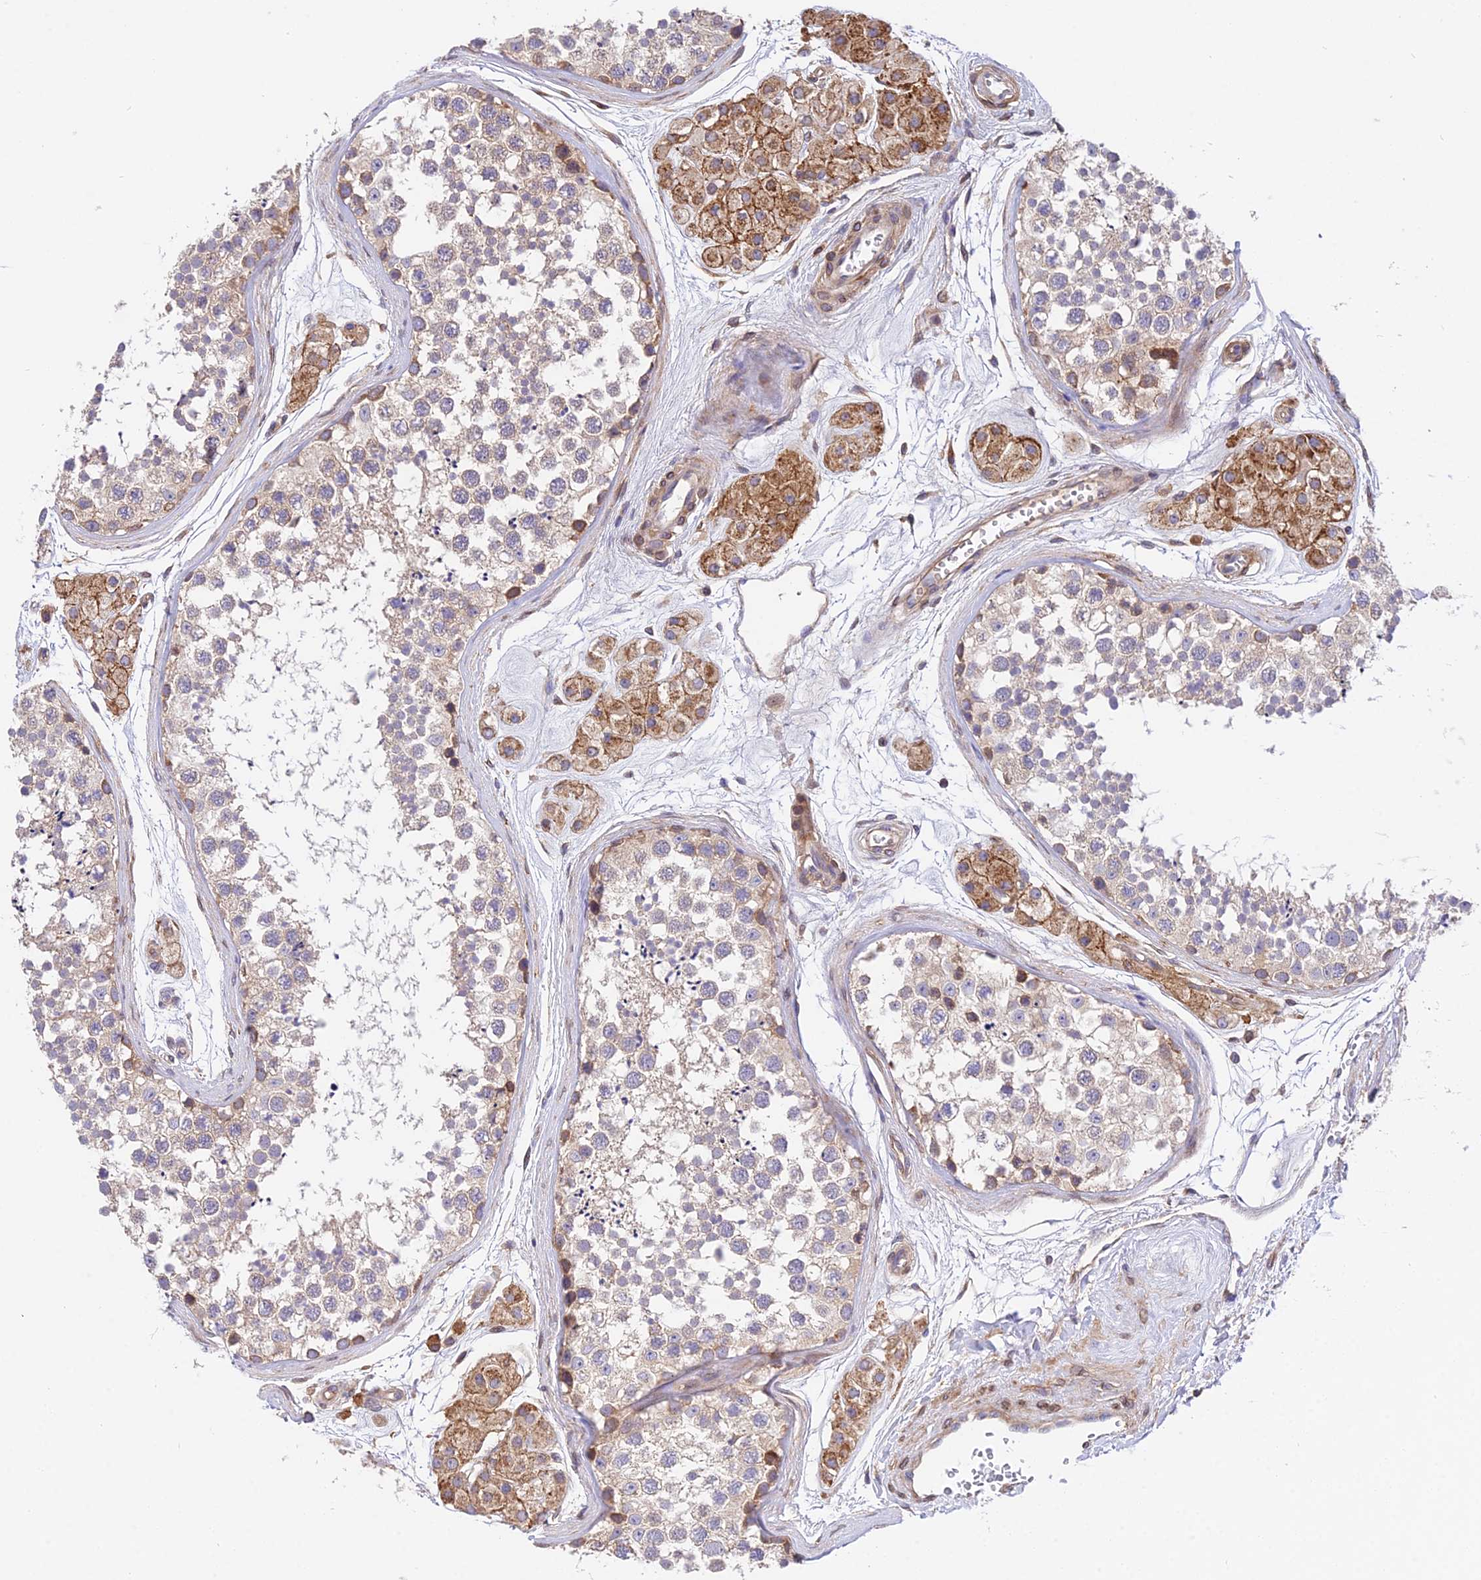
{"staining": {"intensity": "moderate", "quantity": "<25%", "location": "cytoplasmic/membranous"}, "tissue": "testis", "cell_type": "Cells in seminiferous ducts", "image_type": "normal", "snomed": [{"axis": "morphology", "description": "Normal tissue, NOS"}, {"axis": "topography", "description": "Testis"}], "caption": "A micrograph showing moderate cytoplasmic/membranous positivity in about <25% of cells in seminiferous ducts in normal testis, as visualized by brown immunohistochemical staining.", "gene": "TRIM43B", "patient": {"sex": "male", "age": 56}}